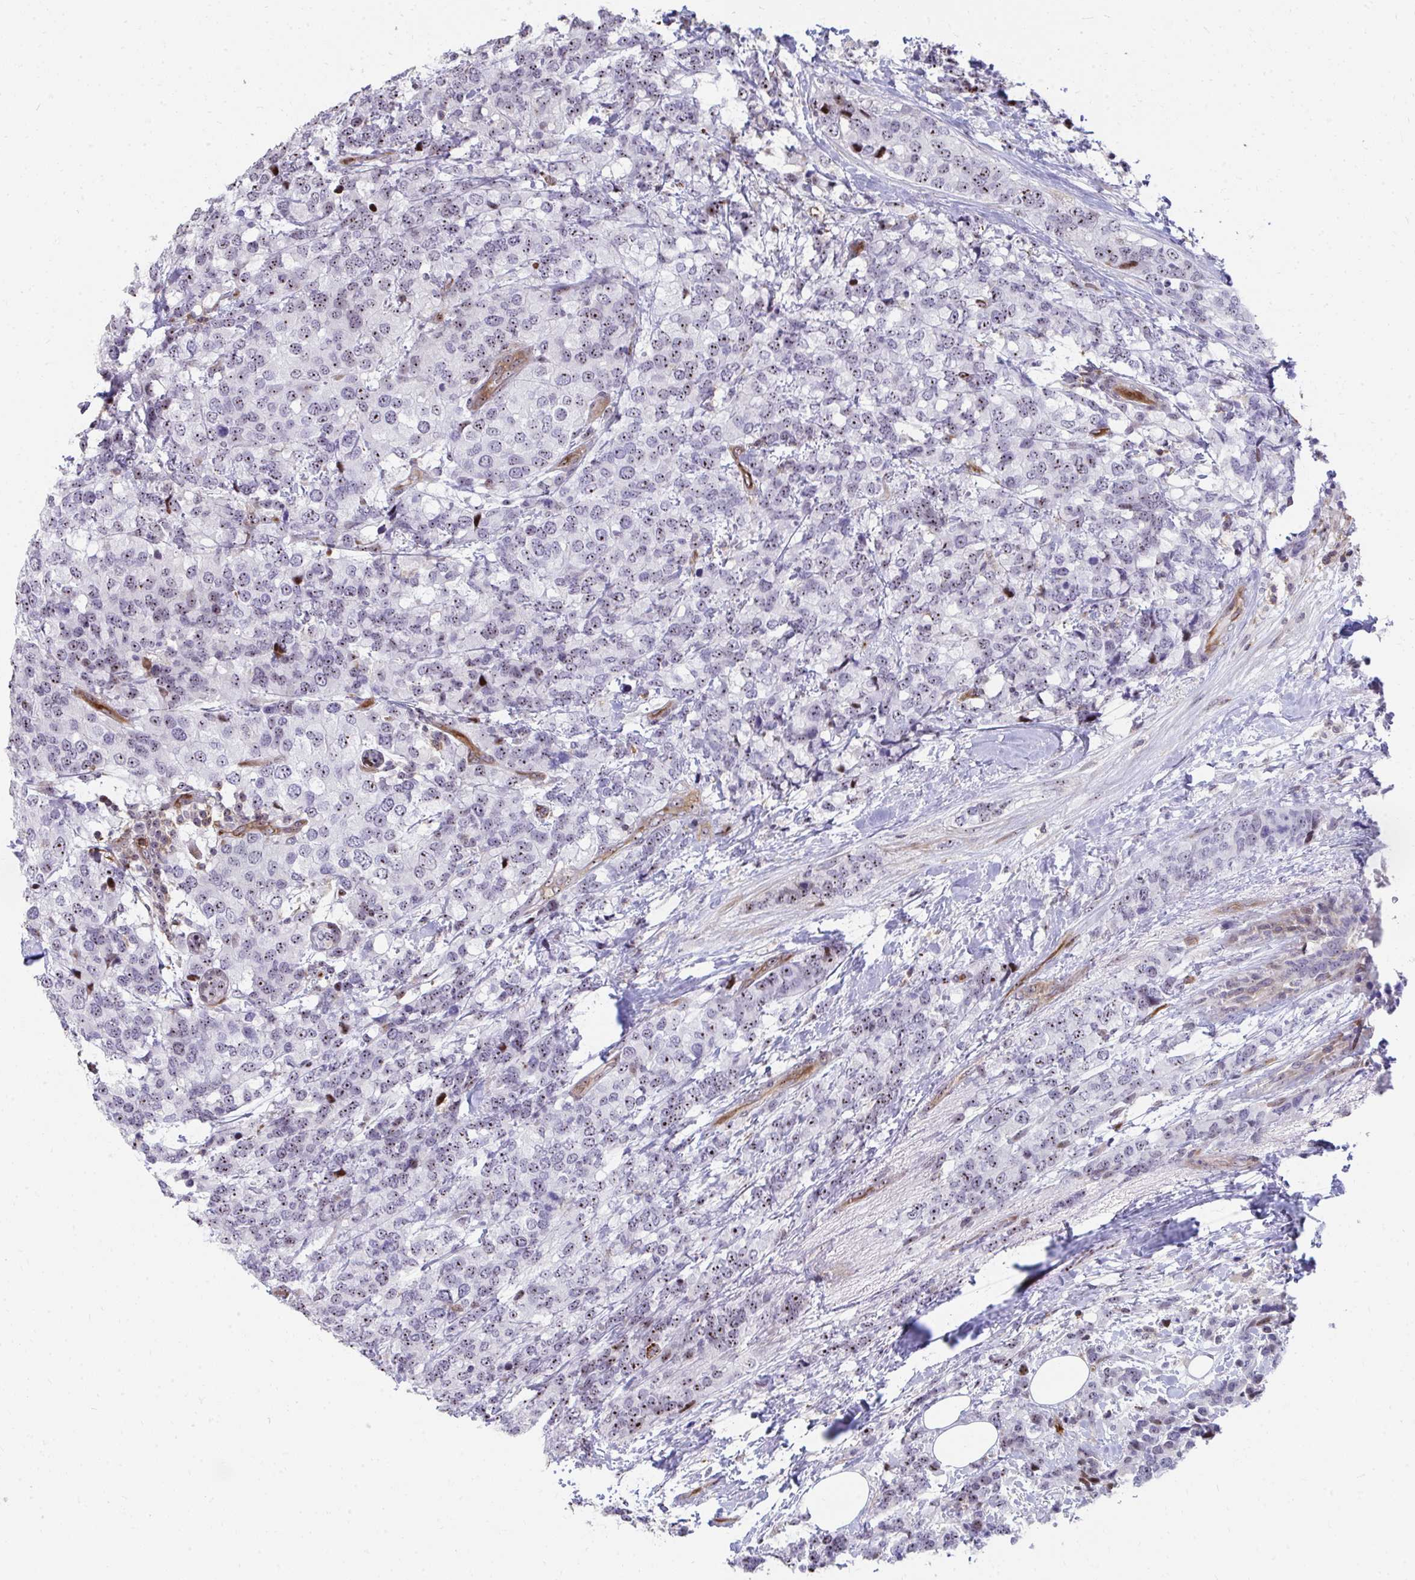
{"staining": {"intensity": "moderate", "quantity": ">75%", "location": "nuclear"}, "tissue": "breast cancer", "cell_type": "Tumor cells", "image_type": "cancer", "snomed": [{"axis": "morphology", "description": "Lobular carcinoma"}, {"axis": "topography", "description": "Breast"}], "caption": "Human lobular carcinoma (breast) stained with a protein marker shows moderate staining in tumor cells.", "gene": "FOXN3", "patient": {"sex": "female", "age": 59}}